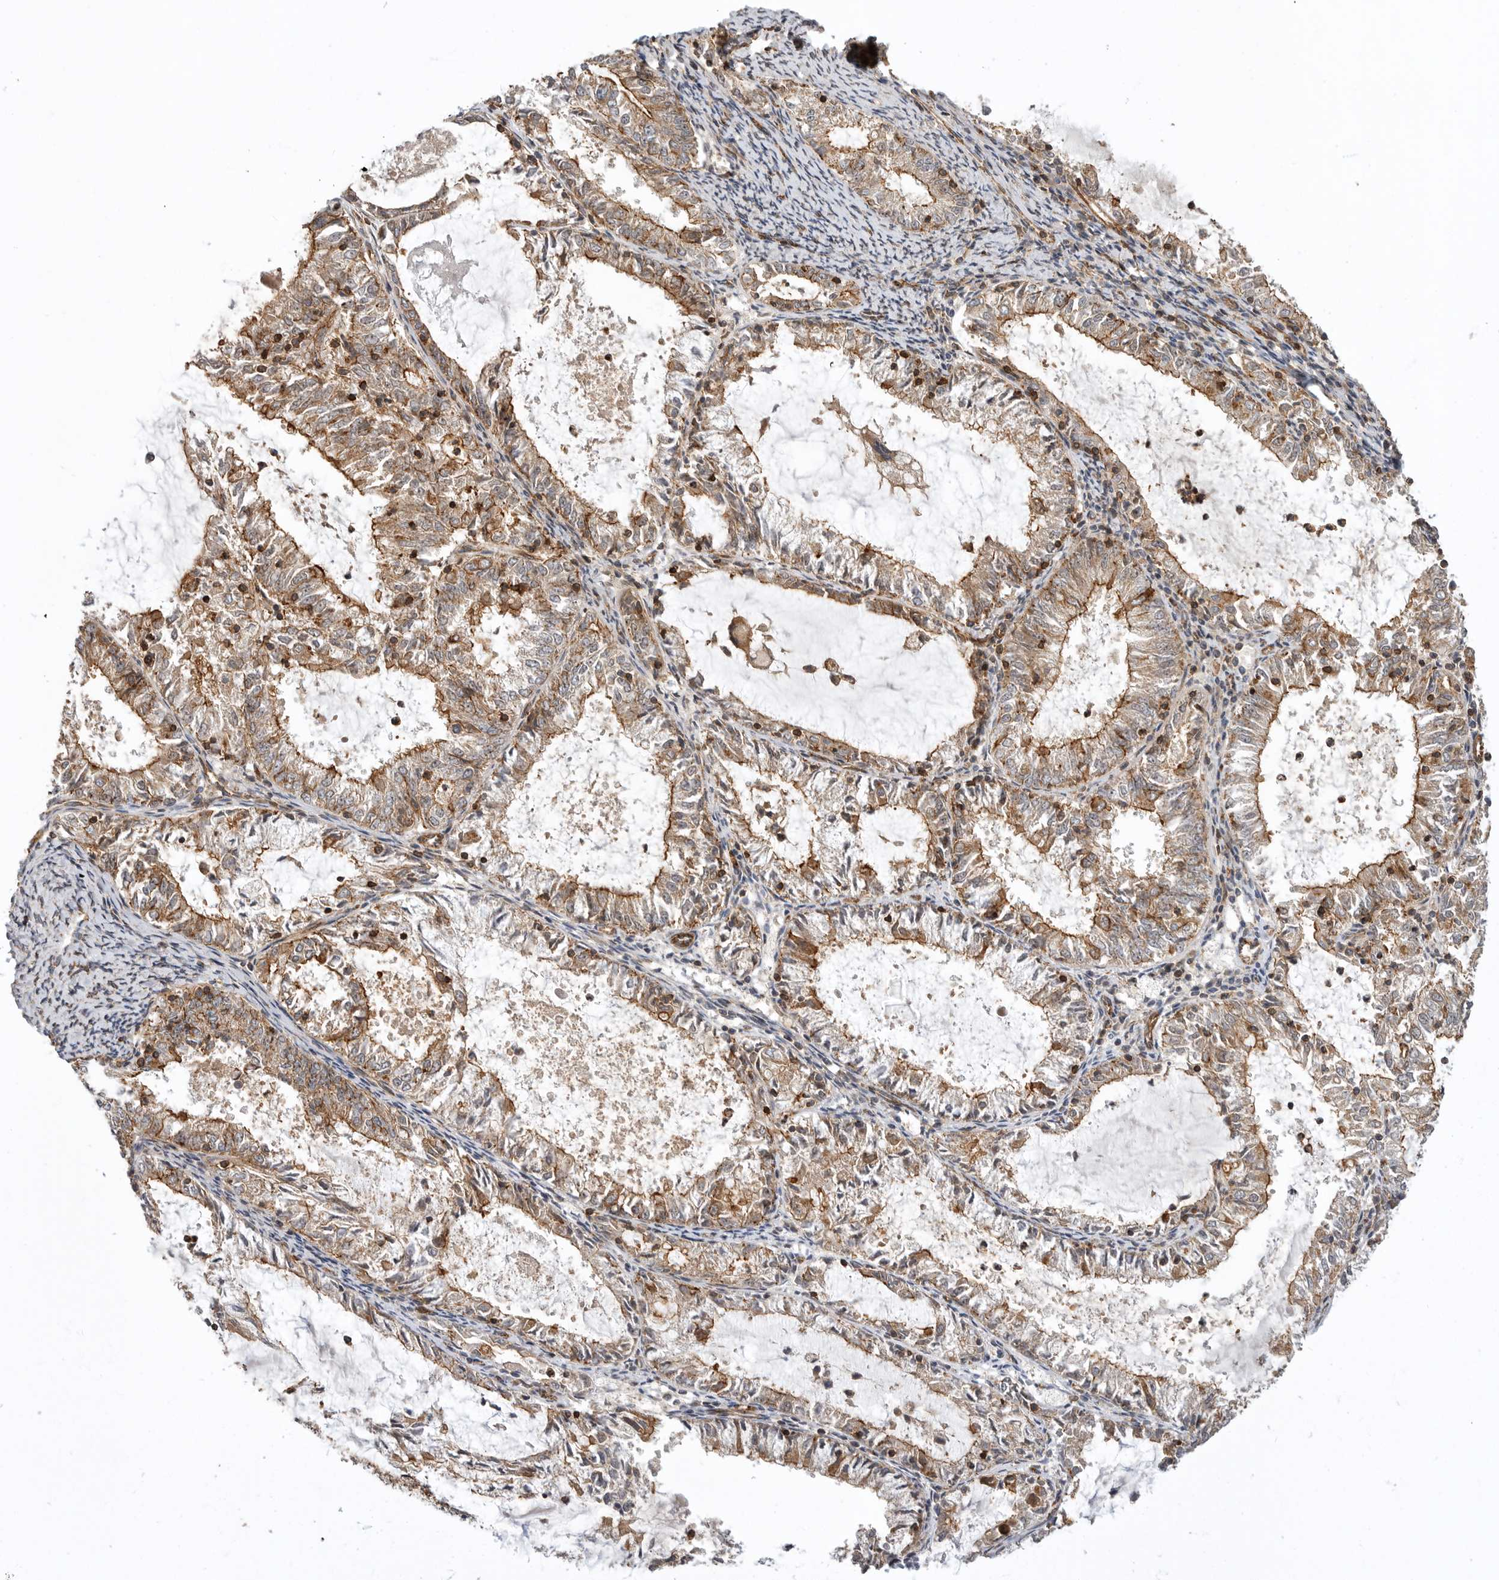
{"staining": {"intensity": "moderate", "quantity": ">75%", "location": "cytoplasmic/membranous"}, "tissue": "endometrial cancer", "cell_type": "Tumor cells", "image_type": "cancer", "snomed": [{"axis": "morphology", "description": "Adenocarcinoma, NOS"}, {"axis": "topography", "description": "Endometrium"}], "caption": "Moderate cytoplasmic/membranous expression is present in about >75% of tumor cells in adenocarcinoma (endometrial).", "gene": "GPATCH2", "patient": {"sex": "female", "age": 57}}